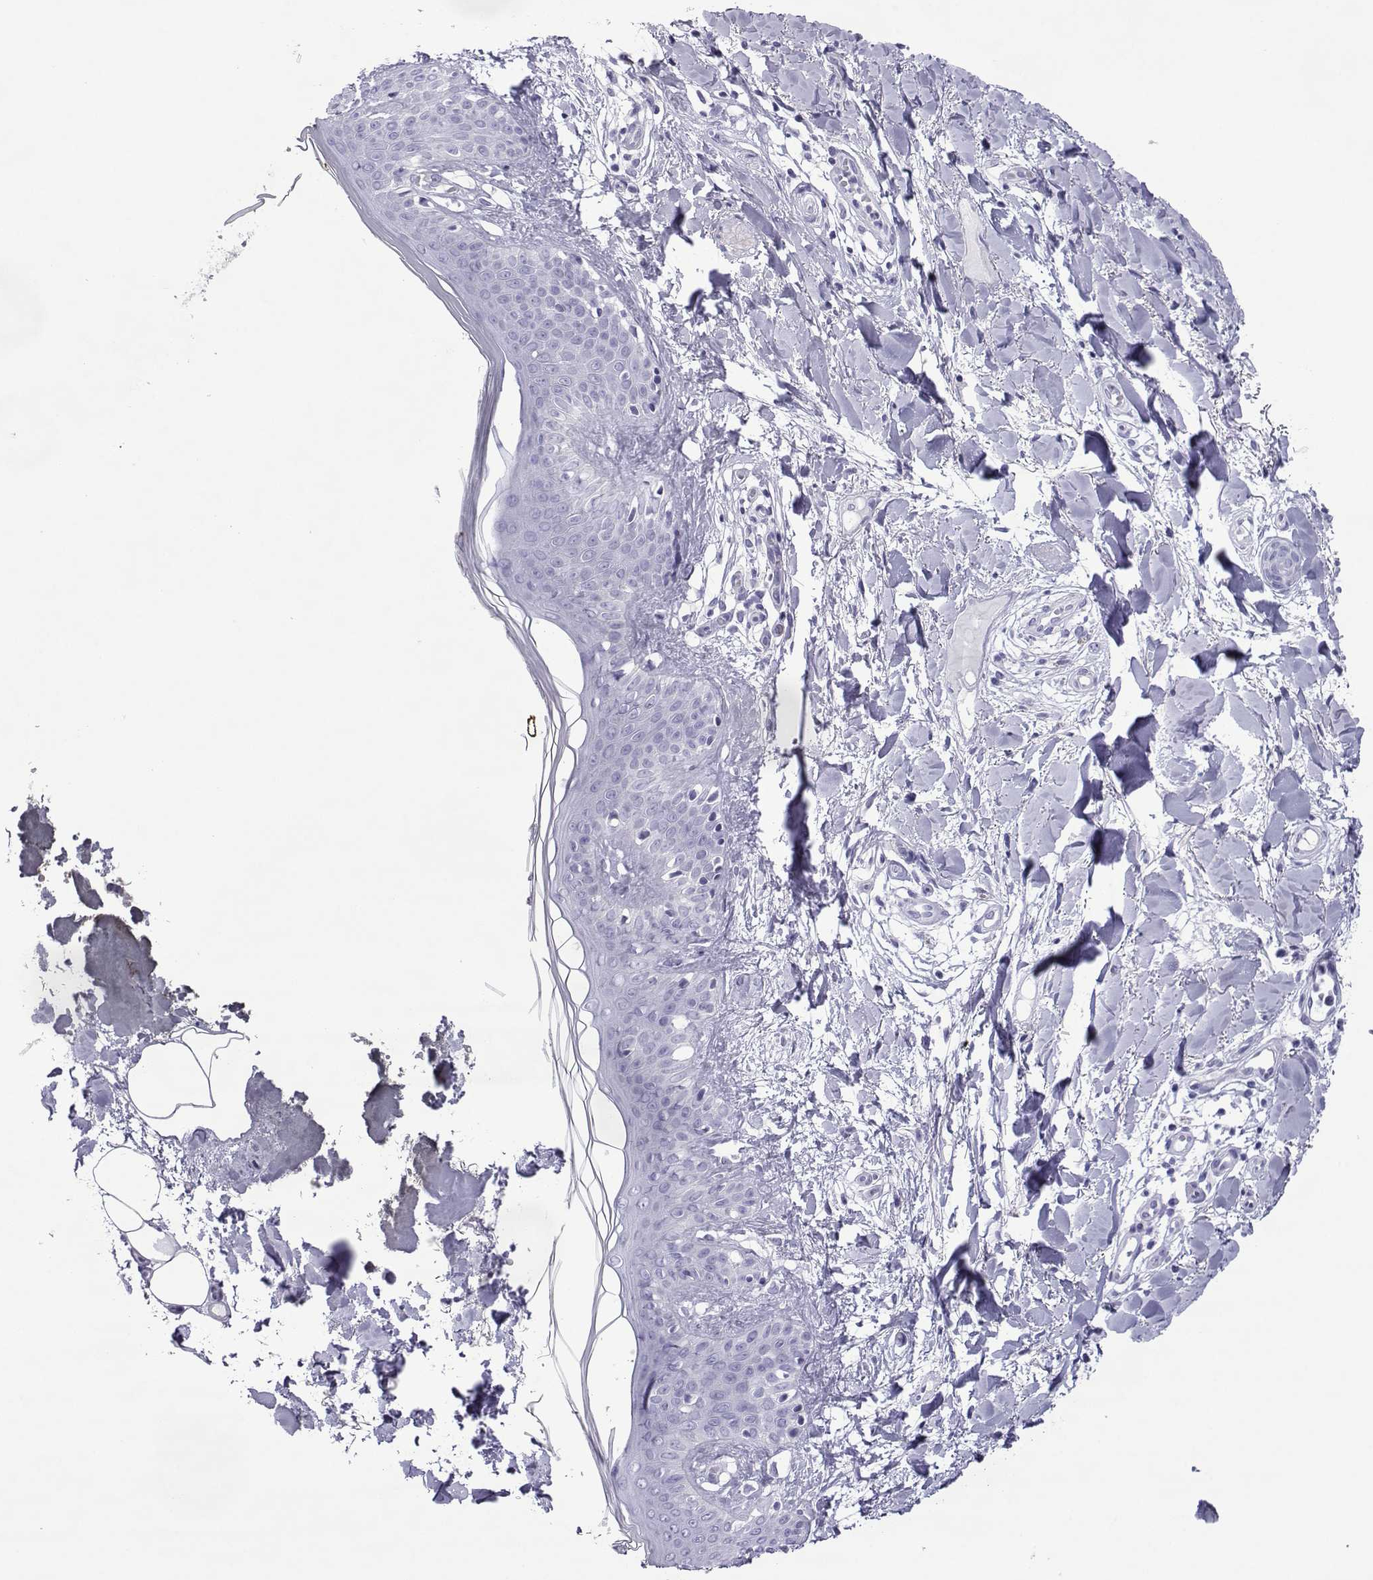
{"staining": {"intensity": "negative", "quantity": "none", "location": "none"}, "tissue": "skin", "cell_type": "Fibroblasts", "image_type": "normal", "snomed": [{"axis": "morphology", "description": "Normal tissue, NOS"}, {"axis": "topography", "description": "Skin"}], "caption": "Fibroblasts show no significant protein staining in unremarkable skin. (Immunohistochemistry, brightfield microscopy, high magnification).", "gene": "SPANXA1", "patient": {"sex": "female", "age": 34}}